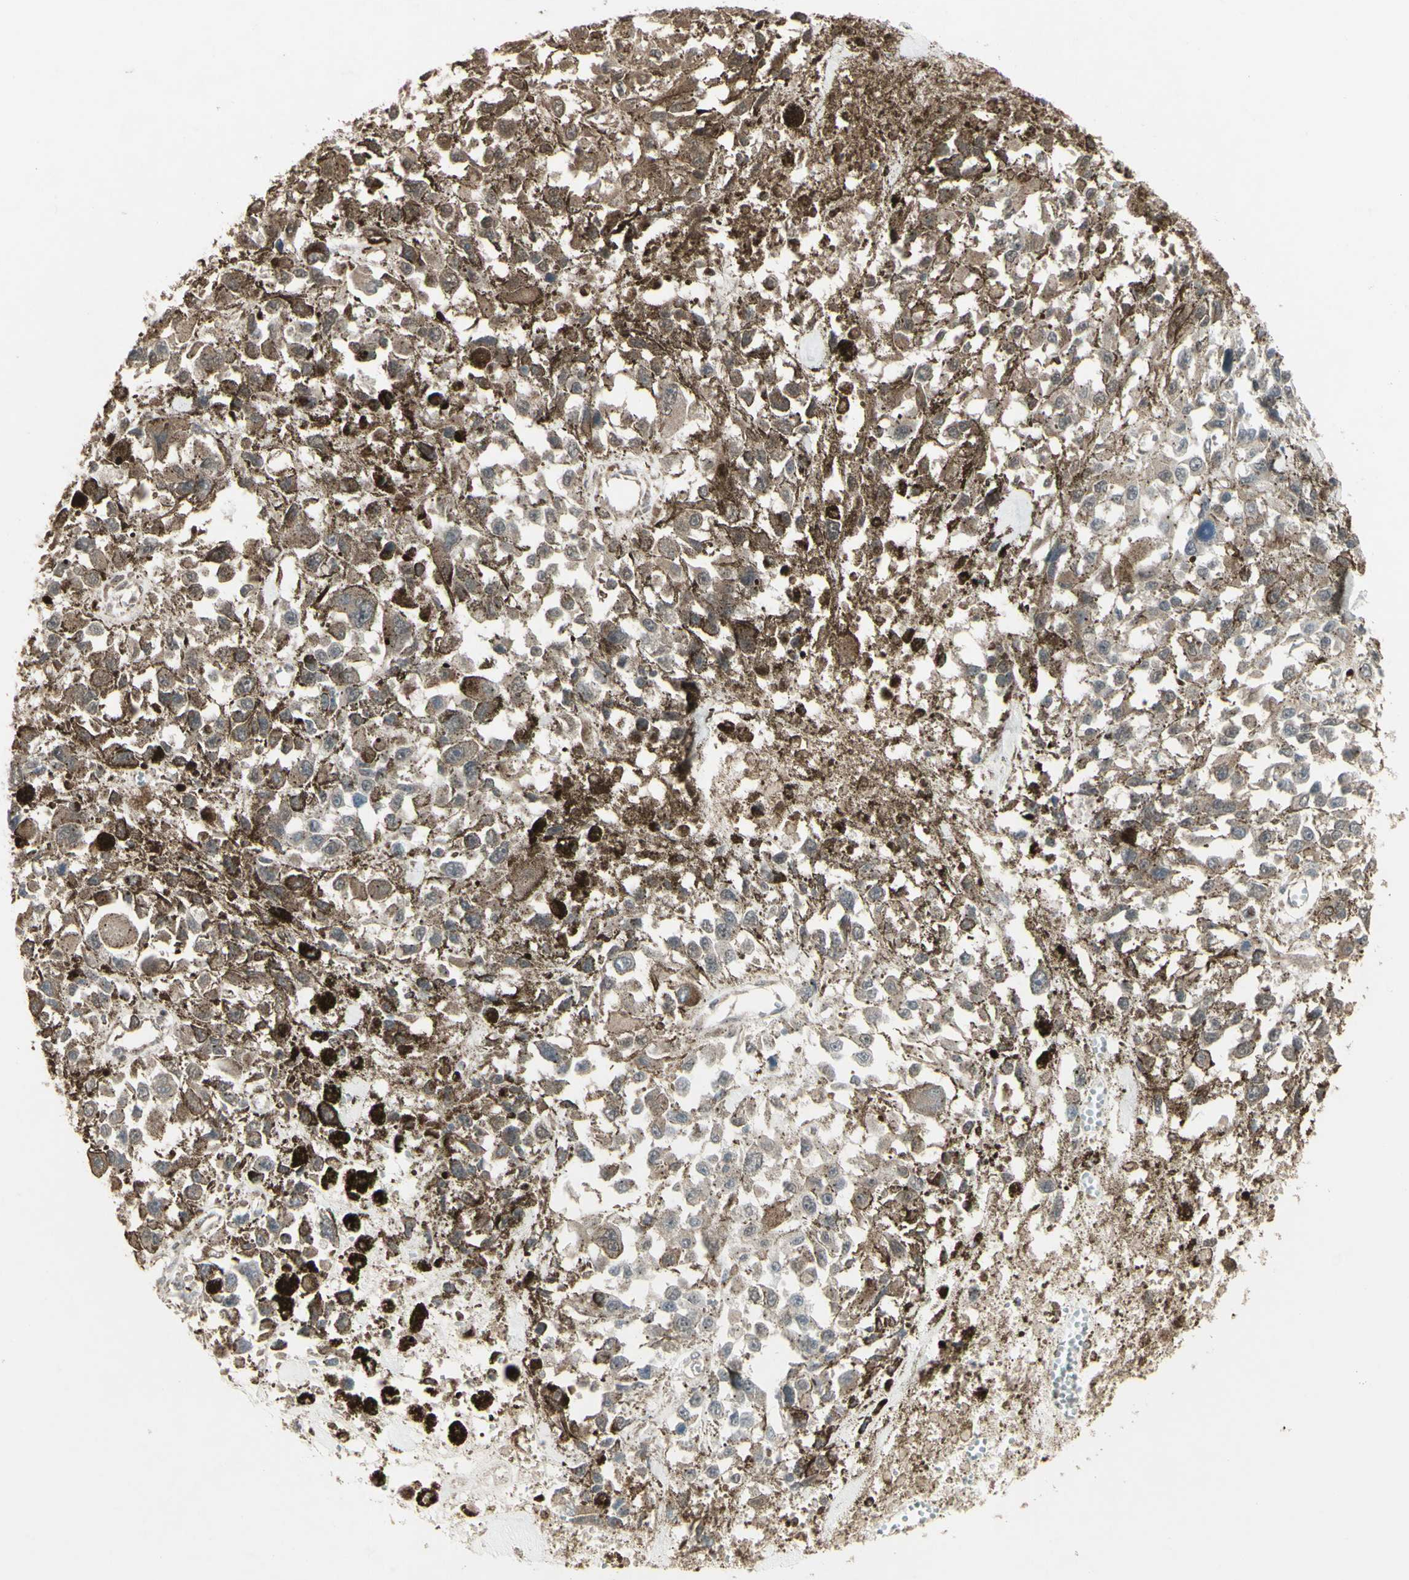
{"staining": {"intensity": "weak", "quantity": ">75%", "location": "cytoplasmic/membranous"}, "tissue": "melanoma", "cell_type": "Tumor cells", "image_type": "cancer", "snomed": [{"axis": "morphology", "description": "Malignant melanoma, Metastatic site"}, {"axis": "topography", "description": "Lymph node"}], "caption": "Immunohistochemistry (IHC) of human melanoma displays low levels of weak cytoplasmic/membranous staining in approximately >75% of tumor cells.", "gene": "FXYD3", "patient": {"sex": "male", "age": 59}}